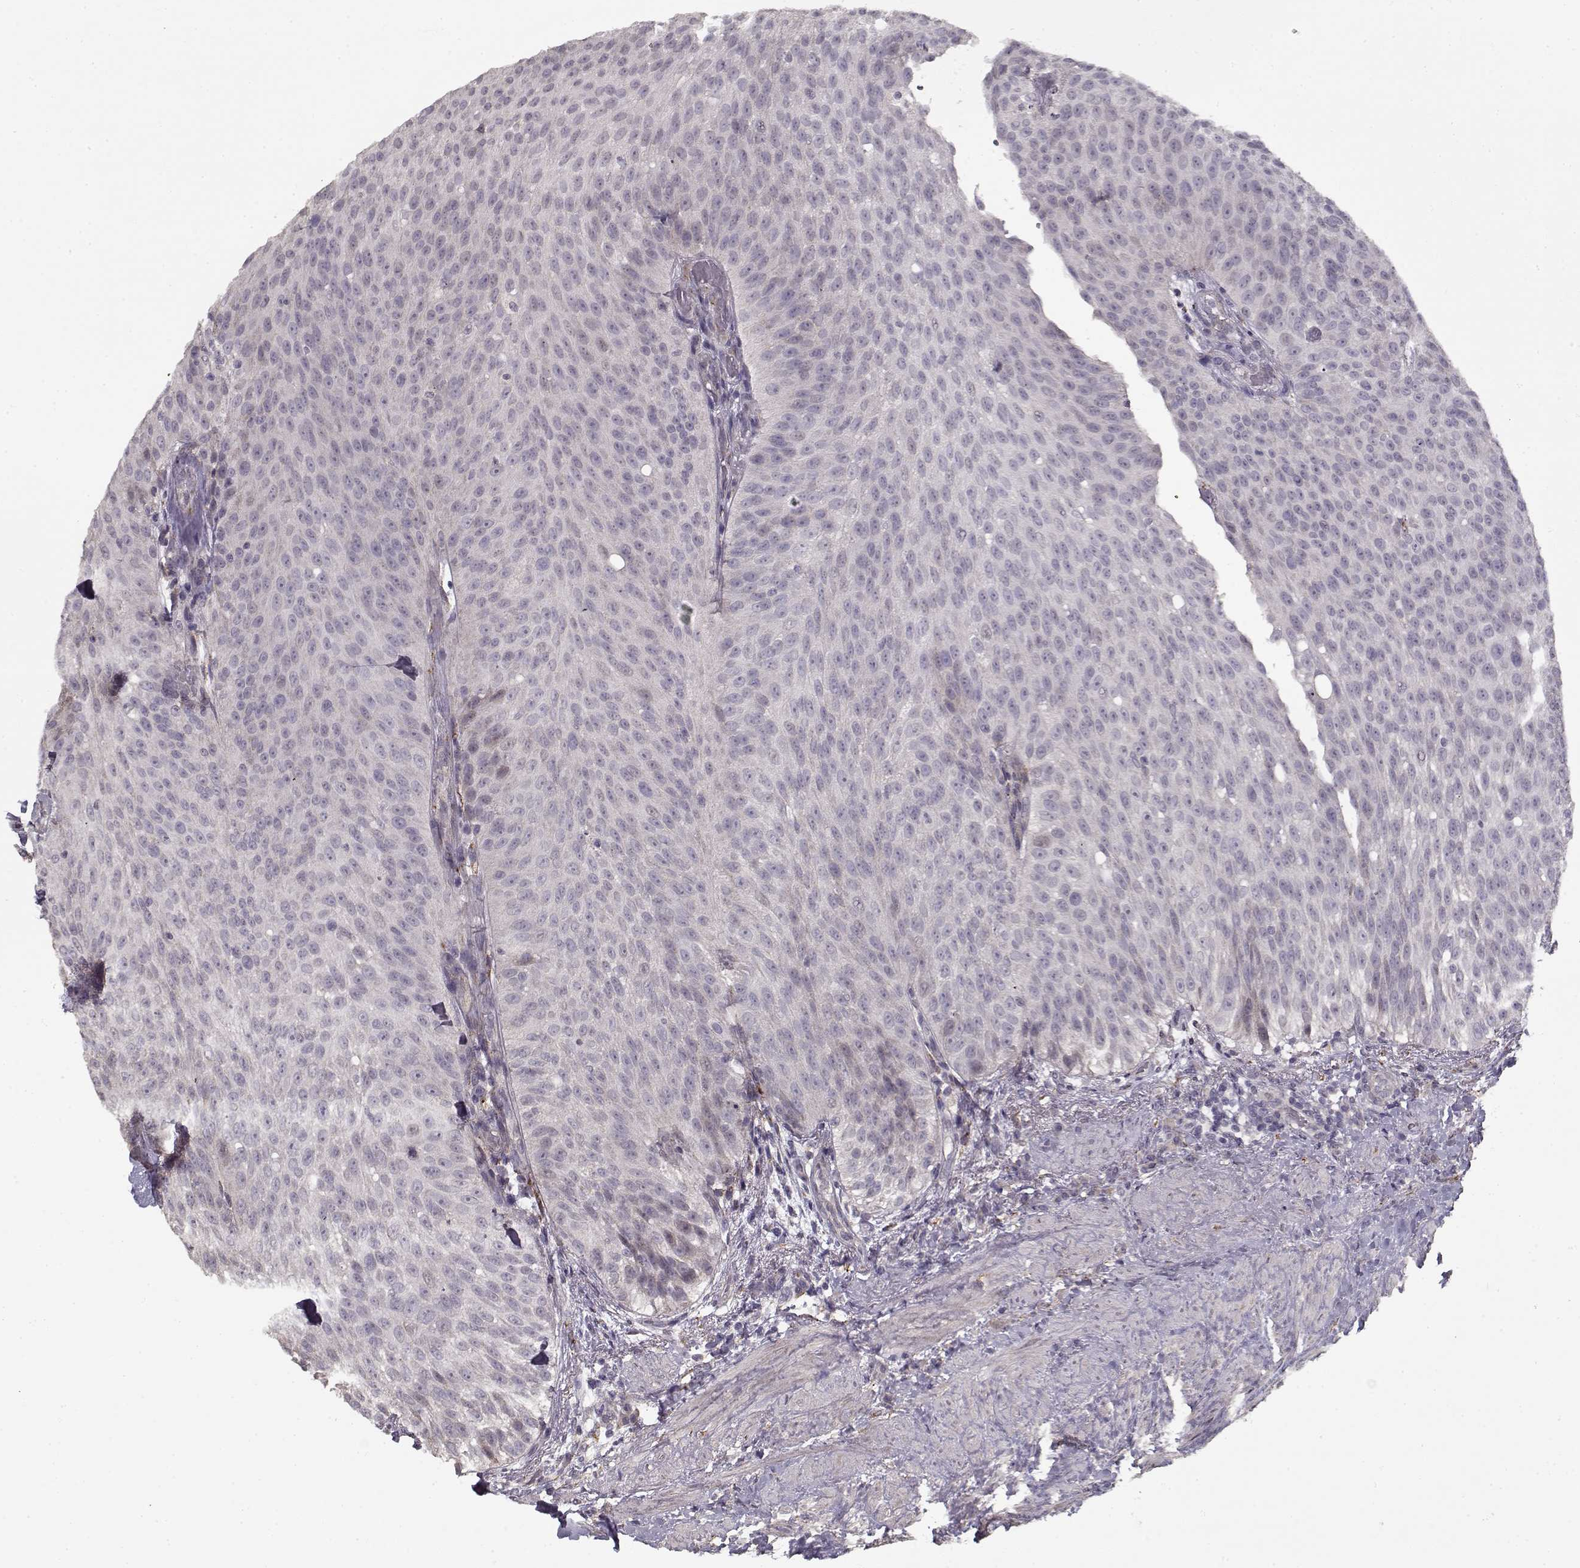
{"staining": {"intensity": "negative", "quantity": "none", "location": "none"}, "tissue": "urothelial cancer", "cell_type": "Tumor cells", "image_type": "cancer", "snomed": [{"axis": "morphology", "description": "Urothelial carcinoma, Low grade"}, {"axis": "topography", "description": "Urinary bladder"}], "caption": "Tumor cells are negative for brown protein staining in urothelial cancer.", "gene": "LAMA2", "patient": {"sex": "male", "age": 78}}